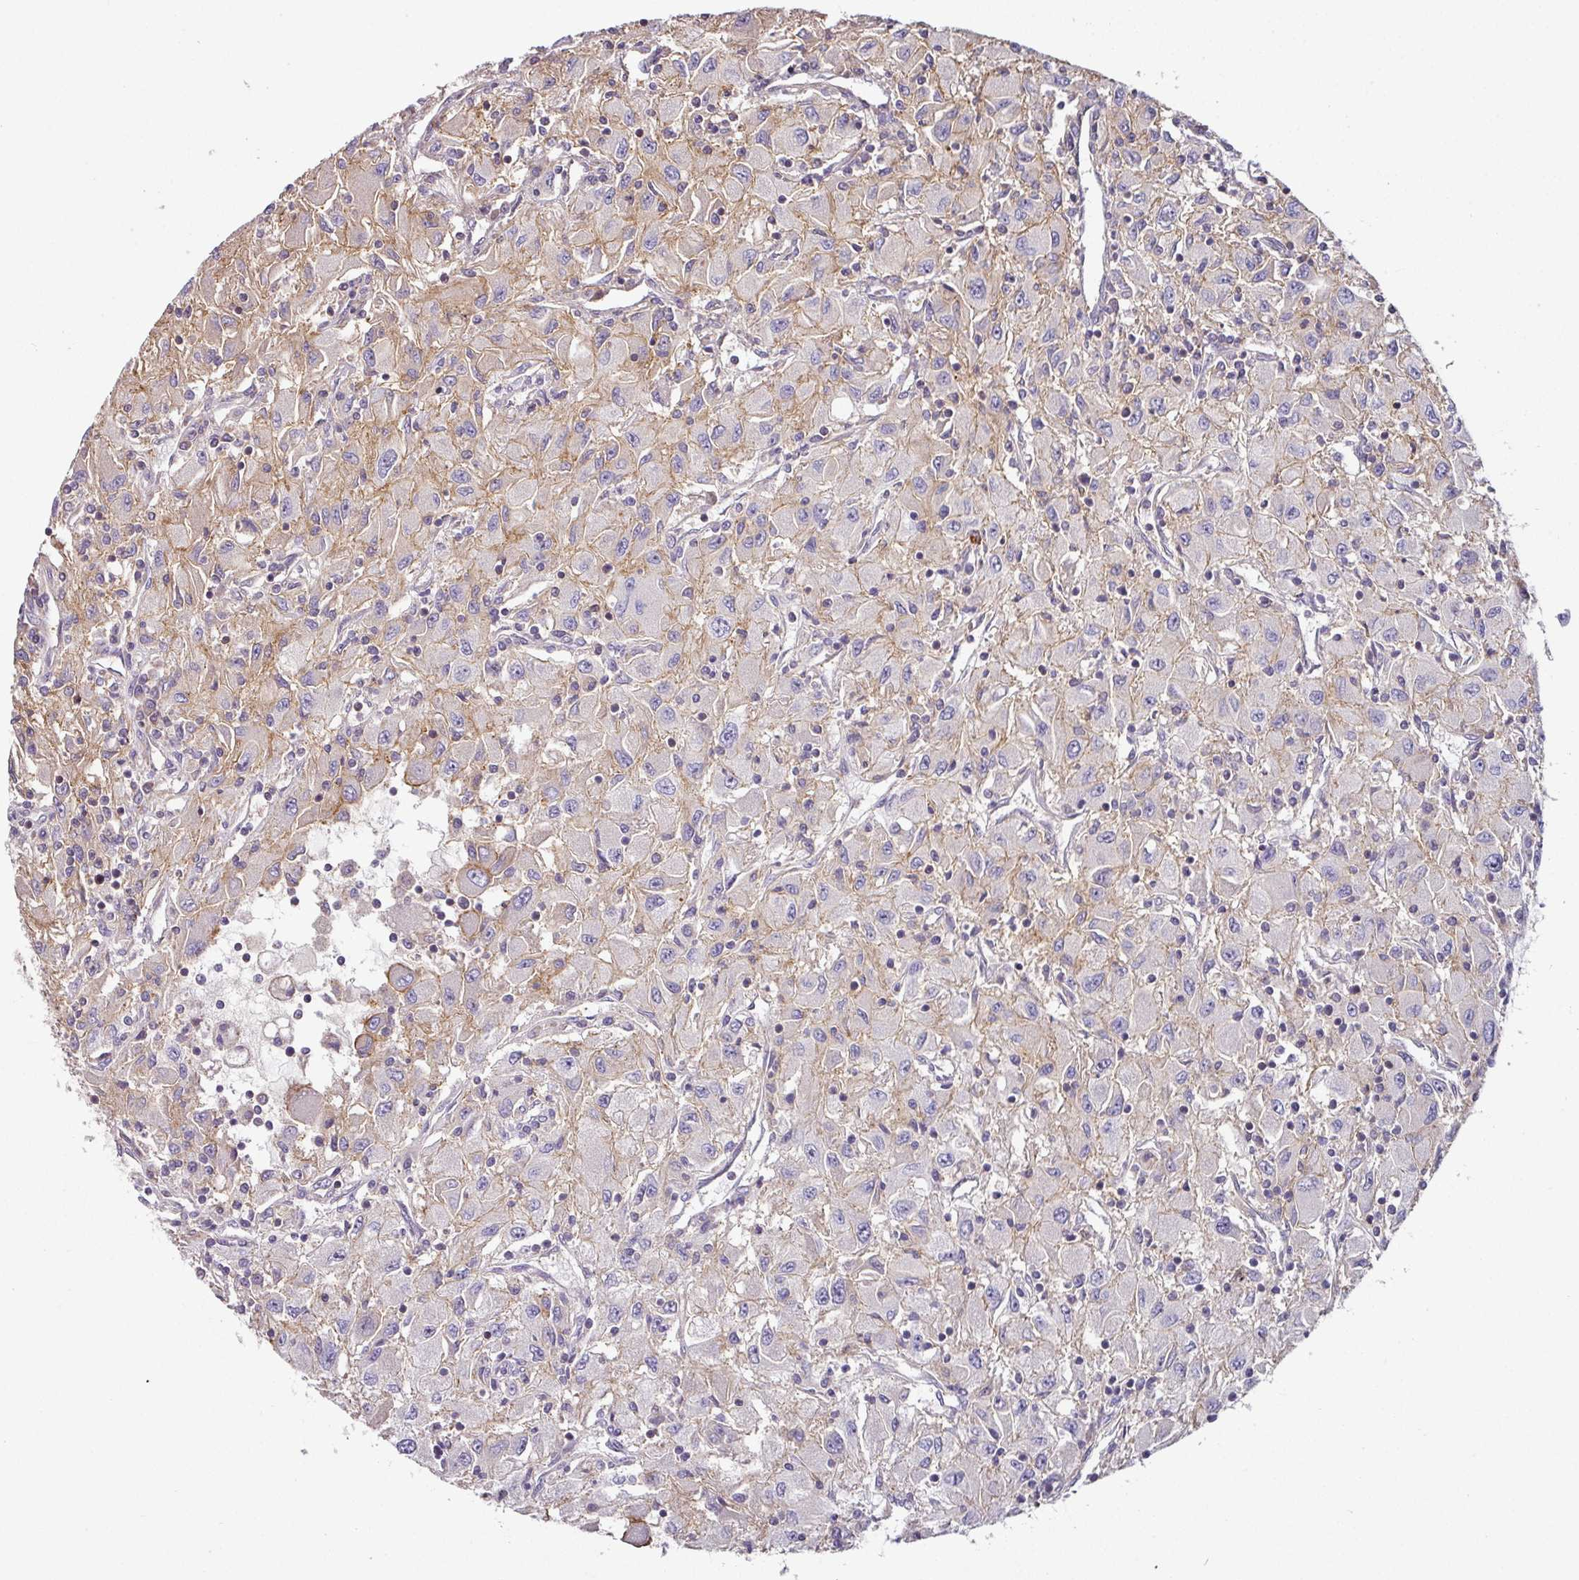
{"staining": {"intensity": "negative", "quantity": "none", "location": "none"}, "tissue": "renal cancer", "cell_type": "Tumor cells", "image_type": "cancer", "snomed": [{"axis": "morphology", "description": "Adenocarcinoma, NOS"}, {"axis": "topography", "description": "Kidney"}], "caption": "Immunohistochemistry photomicrograph of renal adenocarcinoma stained for a protein (brown), which reveals no expression in tumor cells. (DAB IHC, high magnification).", "gene": "CASP2", "patient": {"sex": "female", "age": 67}}